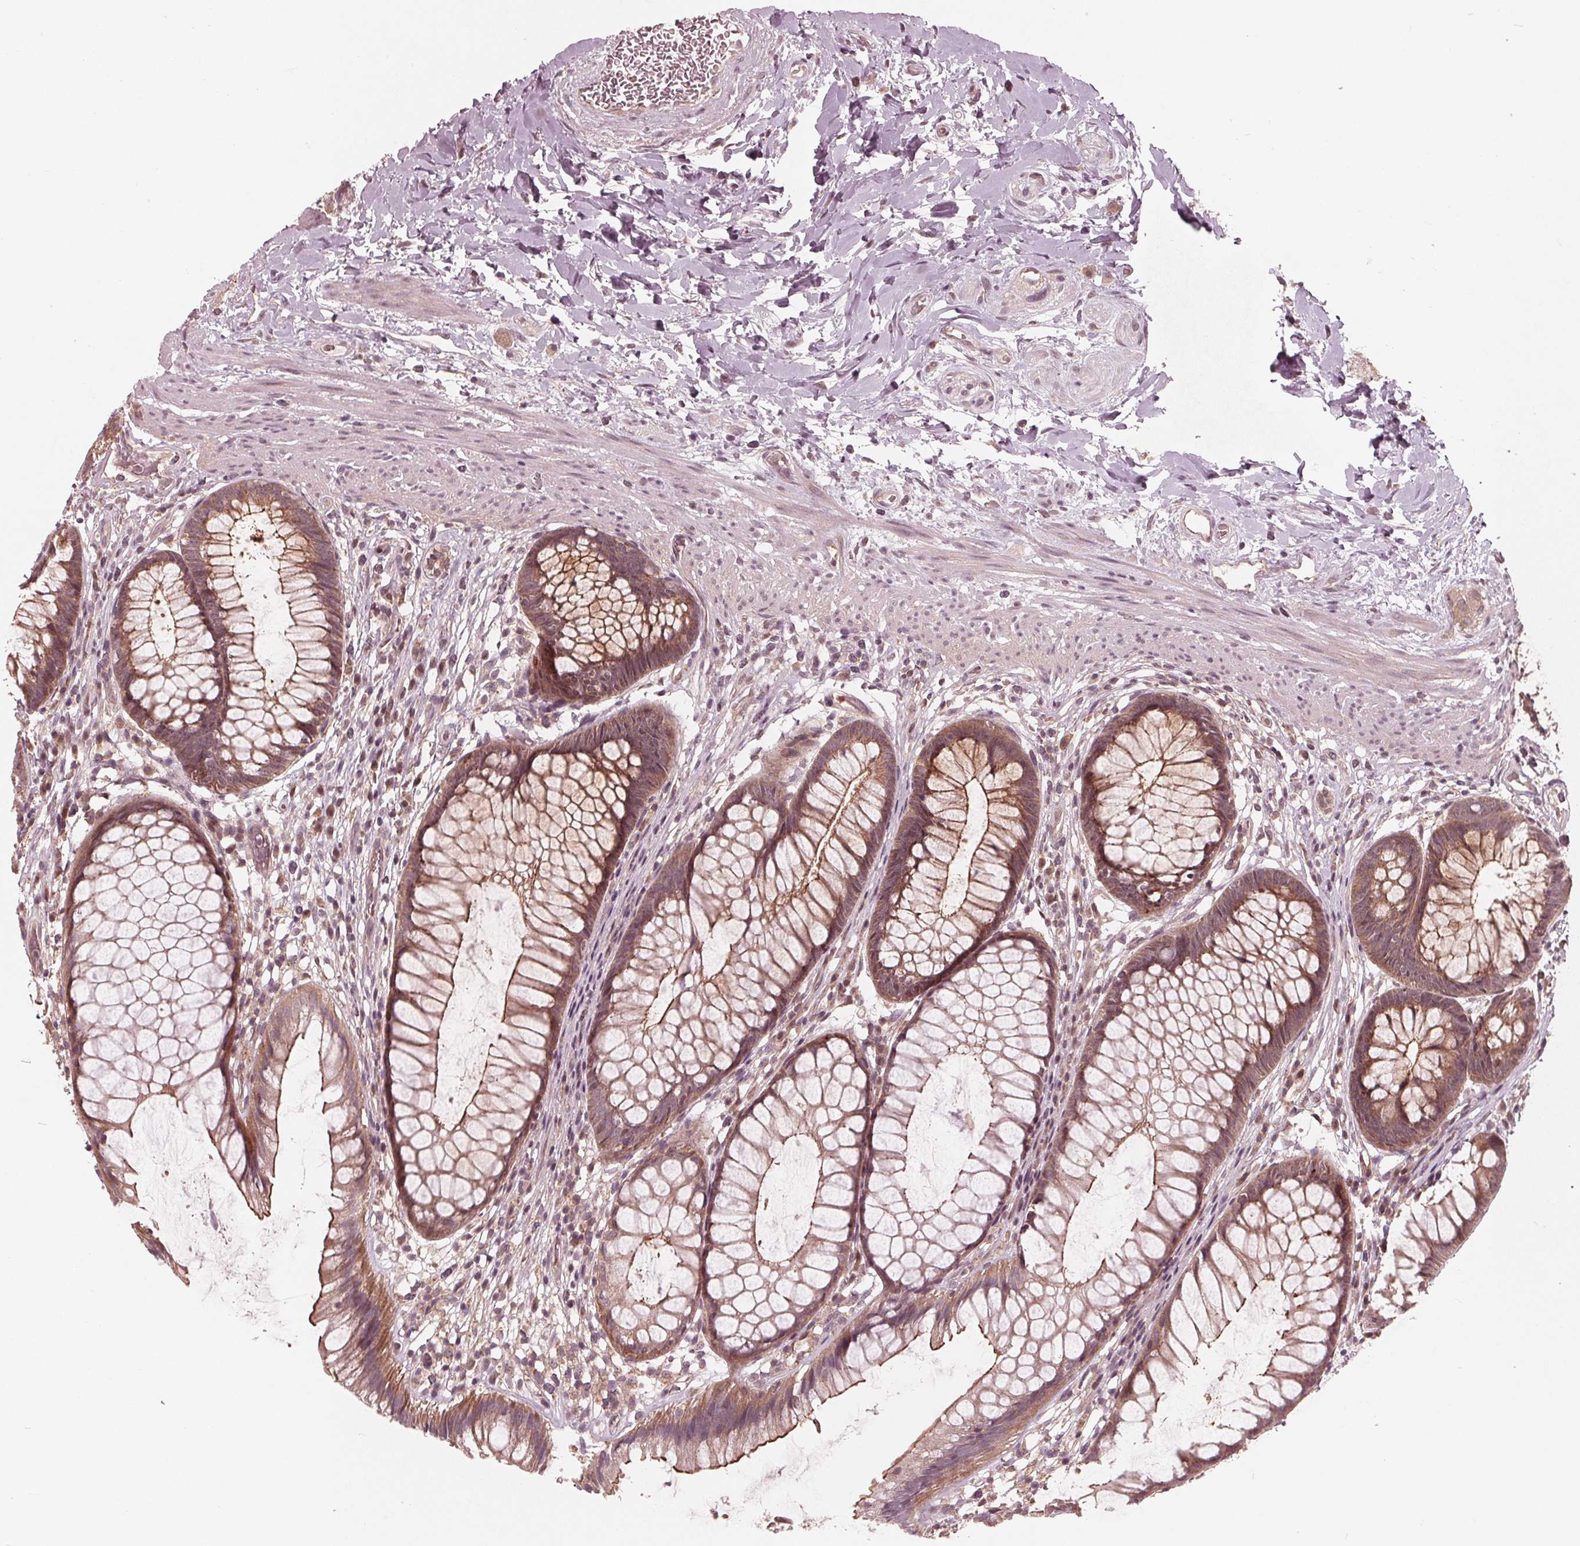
{"staining": {"intensity": "moderate", "quantity": "25%-75%", "location": "cytoplasmic/membranous"}, "tissue": "rectum", "cell_type": "Glandular cells", "image_type": "normal", "snomed": [{"axis": "morphology", "description": "Normal tissue, NOS"}, {"axis": "topography", "description": "Smooth muscle"}, {"axis": "topography", "description": "Rectum"}], "caption": "Protein analysis of unremarkable rectum exhibits moderate cytoplasmic/membranous staining in approximately 25%-75% of glandular cells. The staining was performed using DAB to visualize the protein expression in brown, while the nuclei were stained in blue with hematoxylin (Magnification: 20x).", "gene": "UBALD1", "patient": {"sex": "male", "age": 53}}